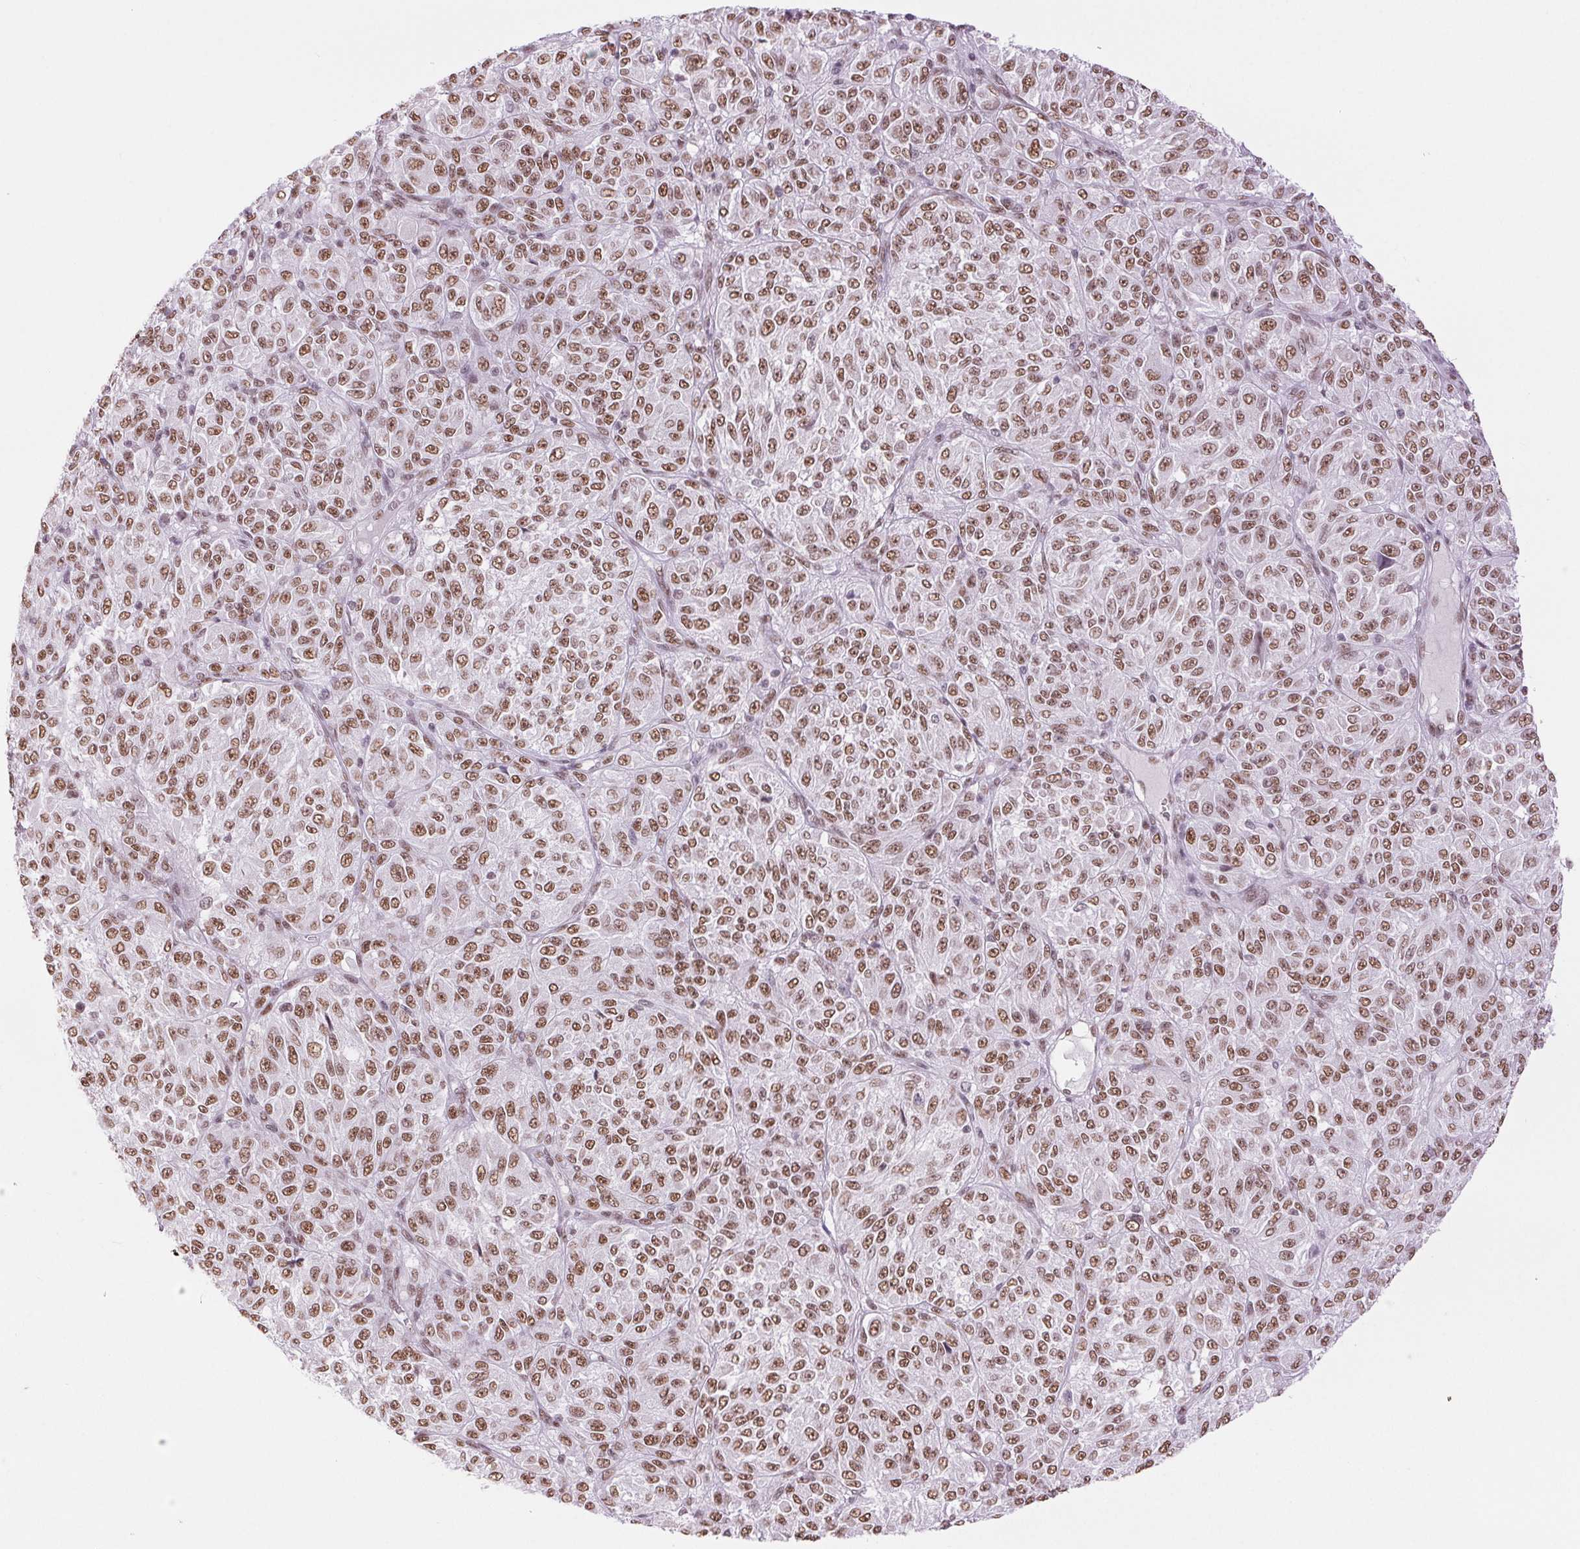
{"staining": {"intensity": "moderate", "quantity": ">75%", "location": "nuclear"}, "tissue": "melanoma", "cell_type": "Tumor cells", "image_type": "cancer", "snomed": [{"axis": "morphology", "description": "Malignant melanoma, Metastatic site"}, {"axis": "topography", "description": "Brain"}], "caption": "The image exhibits staining of melanoma, revealing moderate nuclear protein positivity (brown color) within tumor cells. The protein of interest is shown in brown color, while the nuclei are stained blue.", "gene": "ZFR2", "patient": {"sex": "female", "age": 56}}